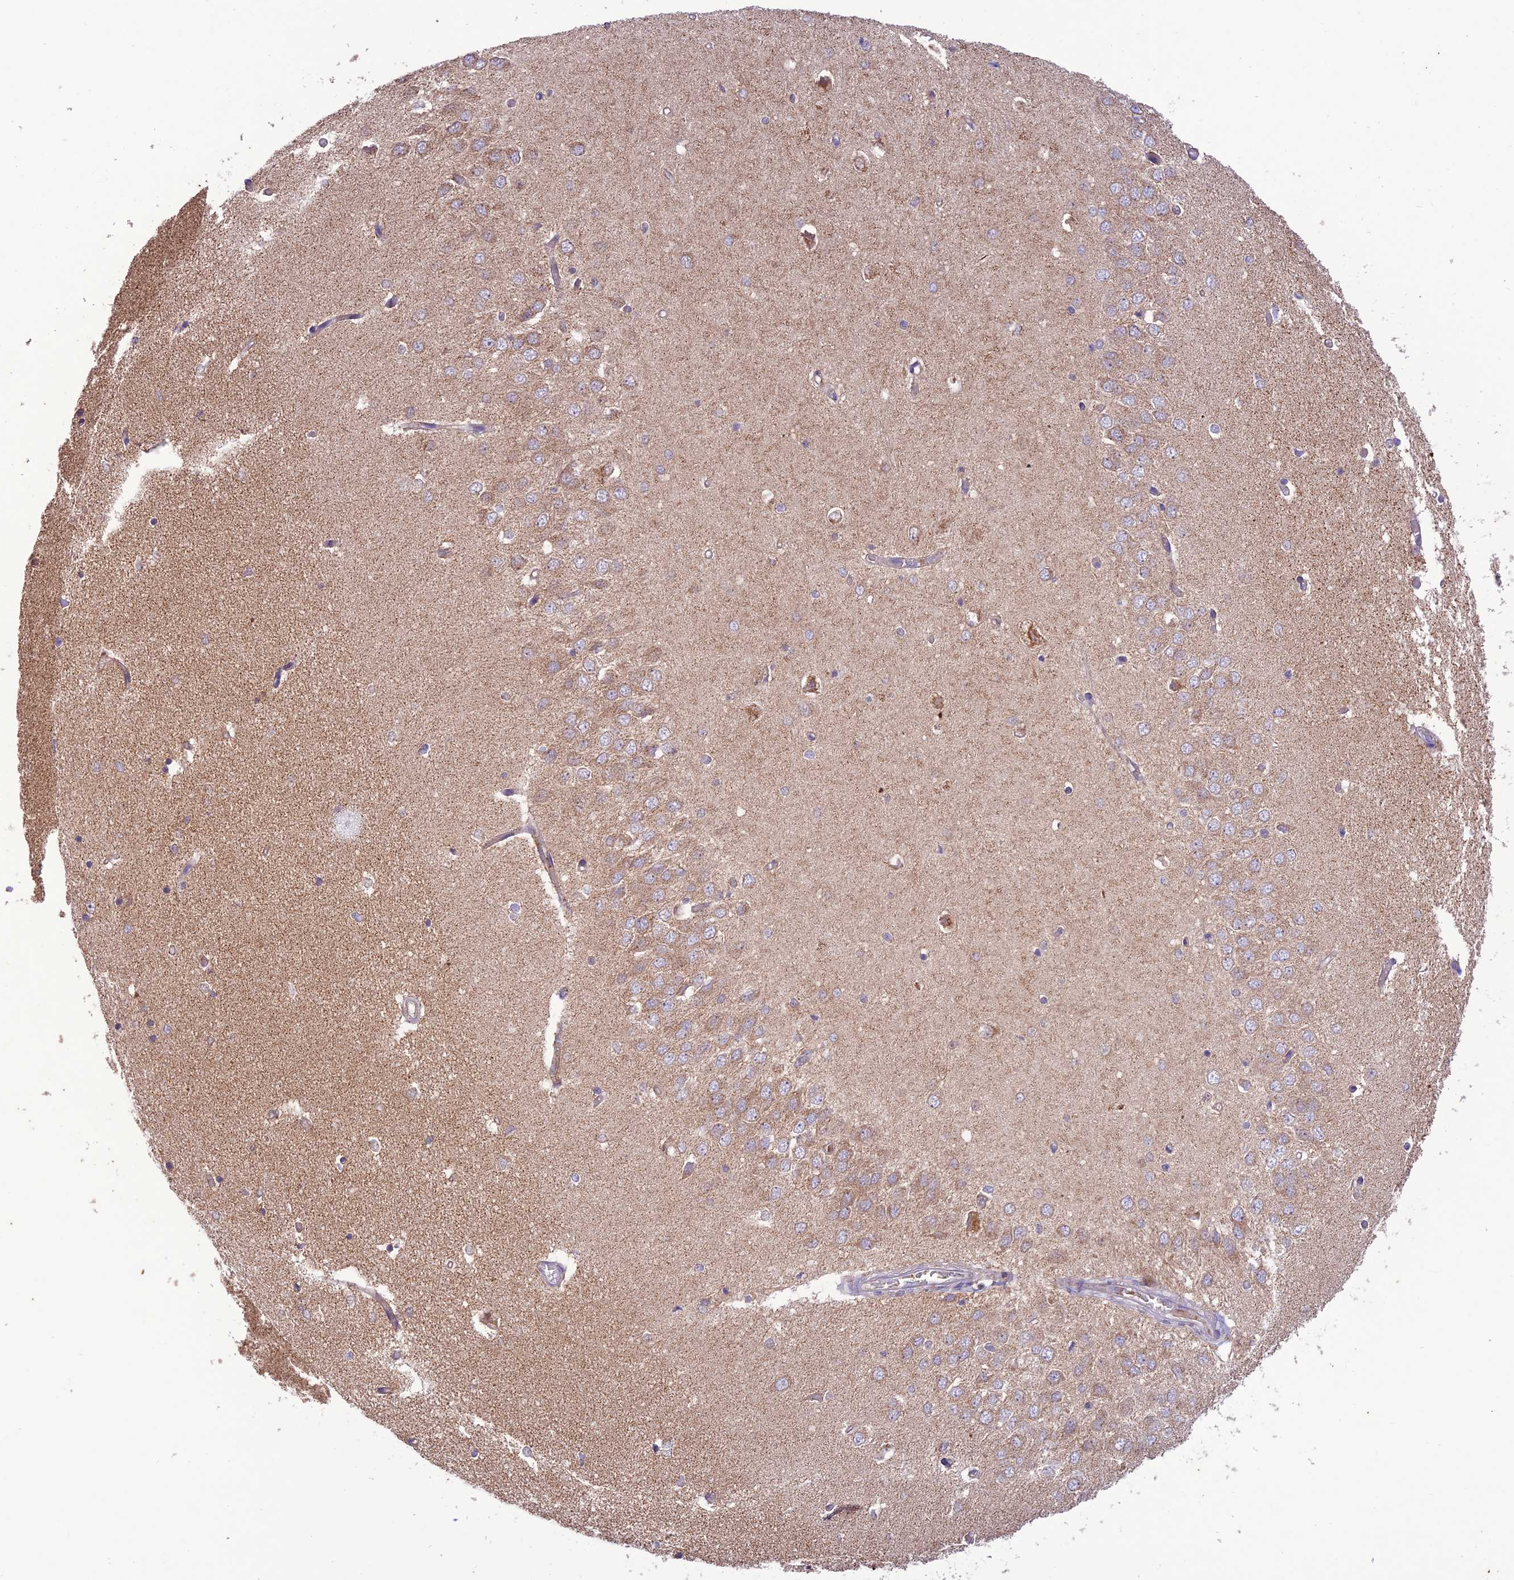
{"staining": {"intensity": "weak", "quantity": "<25%", "location": "cytoplasmic/membranous"}, "tissue": "hippocampus", "cell_type": "Glial cells", "image_type": "normal", "snomed": [{"axis": "morphology", "description": "Normal tissue, NOS"}, {"axis": "topography", "description": "Hippocampus"}], "caption": "Immunohistochemistry (IHC) of unremarkable human hippocampus reveals no staining in glial cells.", "gene": "NDUFAF1", "patient": {"sex": "male", "age": 45}}